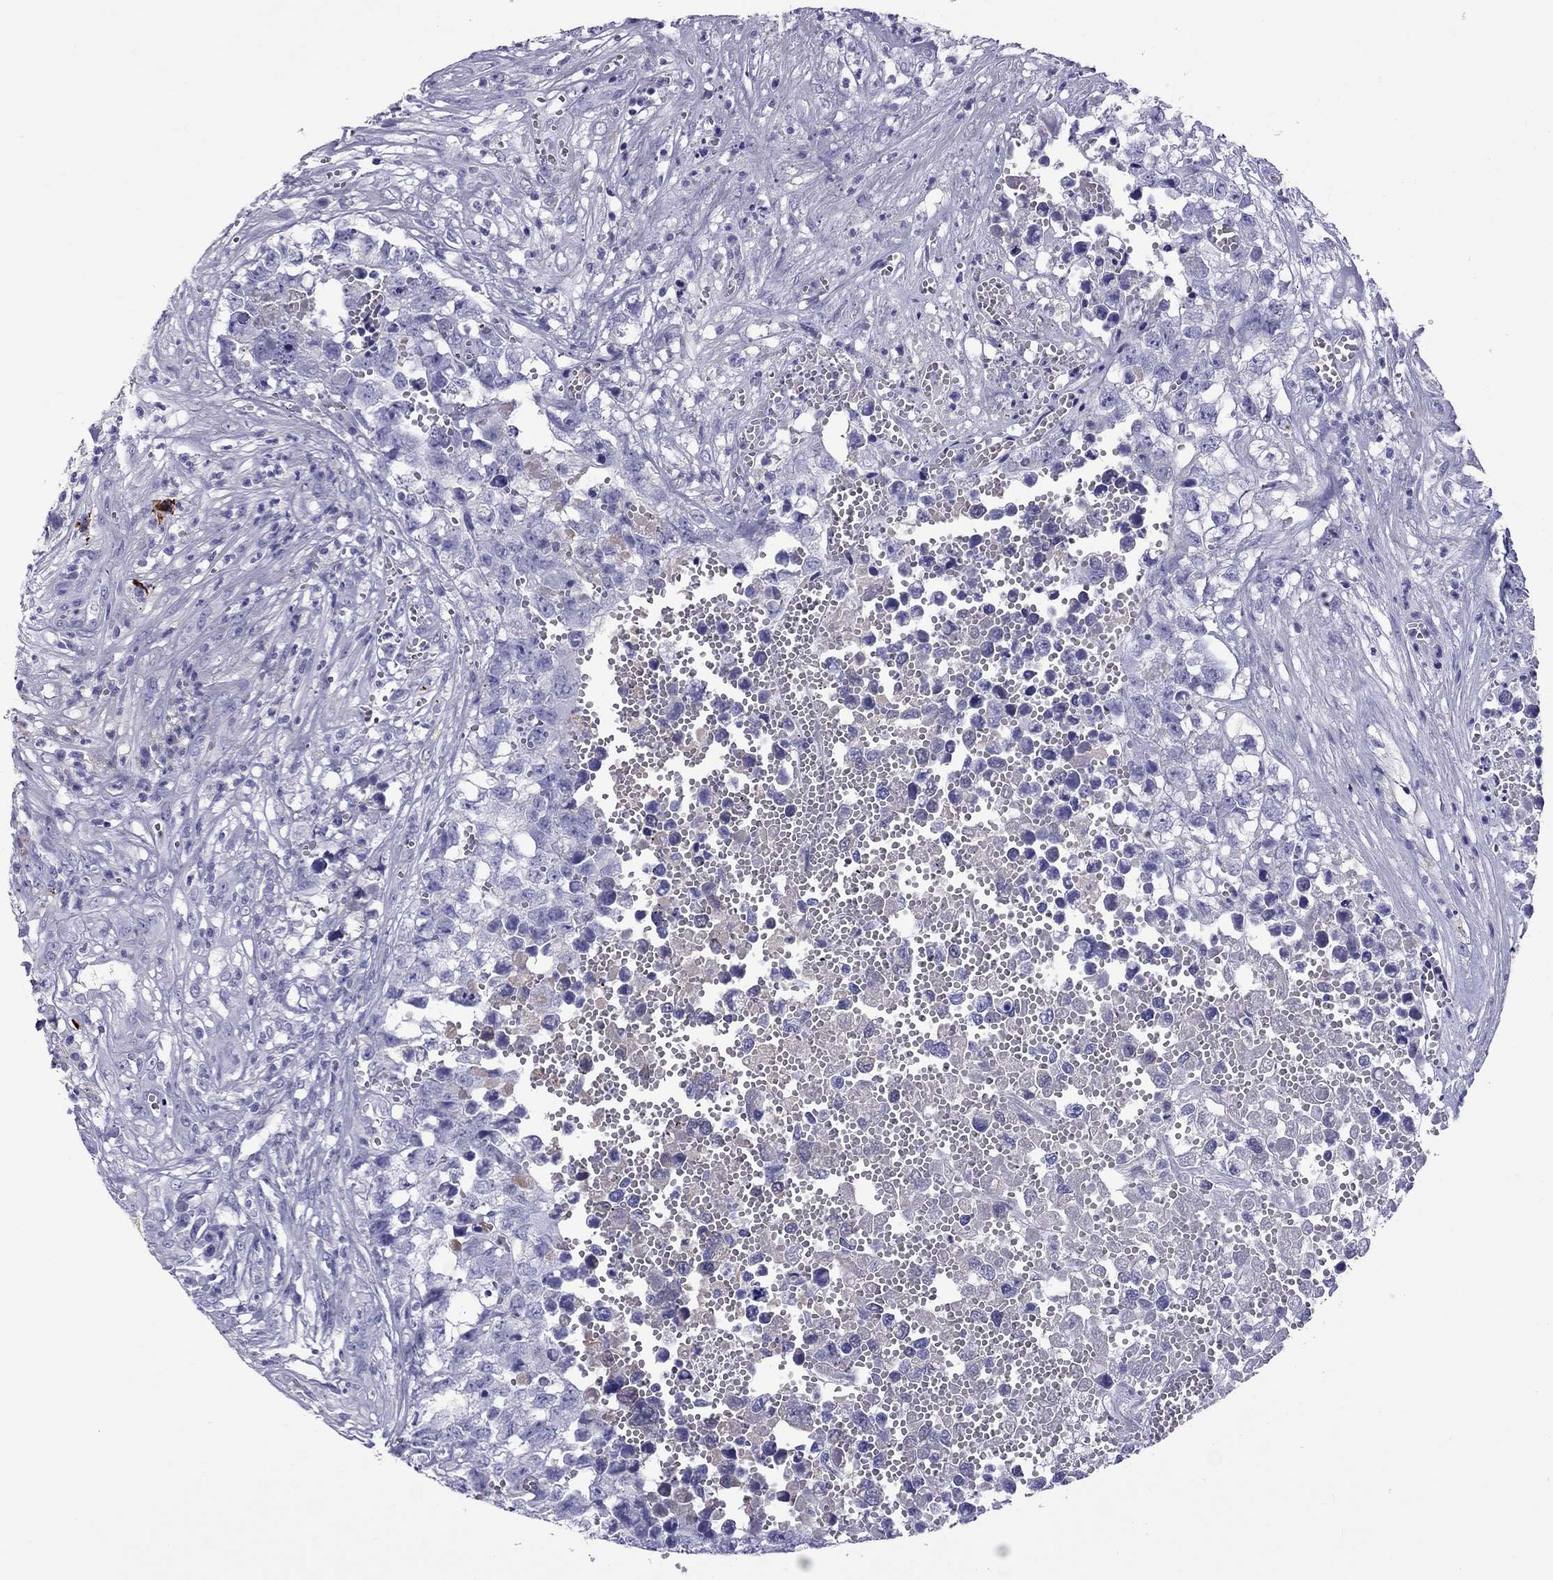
{"staining": {"intensity": "negative", "quantity": "none", "location": "none"}, "tissue": "testis cancer", "cell_type": "Tumor cells", "image_type": "cancer", "snomed": [{"axis": "morphology", "description": "Seminoma, NOS"}, {"axis": "morphology", "description": "Carcinoma, Embryonal, NOS"}, {"axis": "topography", "description": "Testis"}], "caption": "This histopathology image is of testis seminoma stained with immunohistochemistry to label a protein in brown with the nuclei are counter-stained blue. There is no staining in tumor cells. Brightfield microscopy of IHC stained with DAB (3,3'-diaminobenzidine) (brown) and hematoxylin (blue), captured at high magnification.", "gene": "SCART1", "patient": {"sex": "male", "age": 22}}